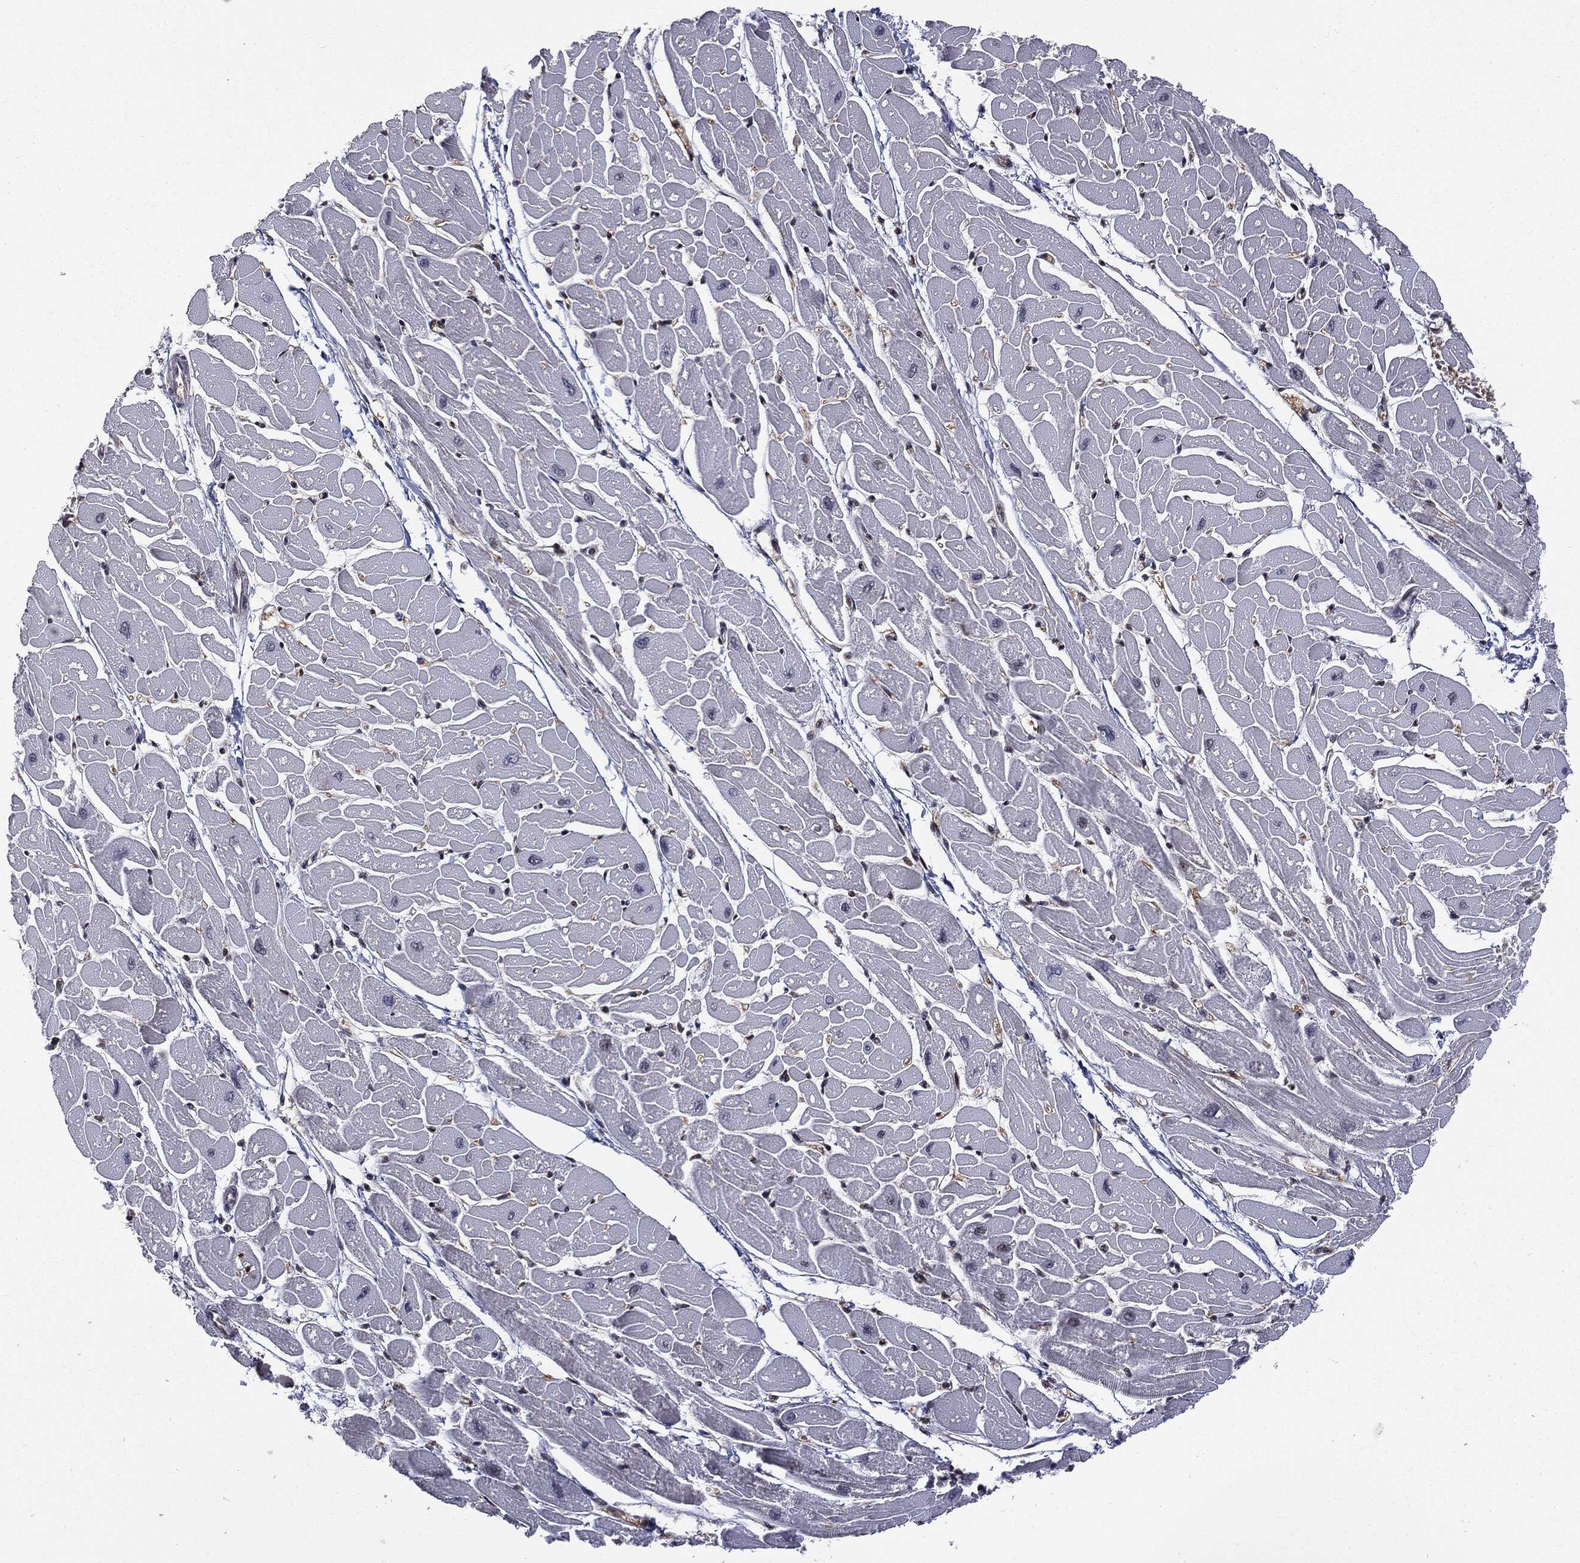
{"staining": {"intensity": "moderate", "quantity": "<25%", "location": "nuclear"}, "tissue": "heart muscle", "cell_type": "Cardiomyocytes", "image_type": "normal", "snomed": [{"axis": "morphology", "description": "Normal tissue, NOS"}, {"axis": "topography", "description": "Heart"}], "caption": "Protein analysis of unremarkable heart muscle shows moderate nuclear expression in about <25% of cardiomyocytes. (Stains: DAB (3,3'-diaminobenzidine) in brown, nuclei in blue, Microscopy: brightfield microscopy at high magnification).", "gene": "PTPA", "patient": {"sex": "male", "age": 57}}